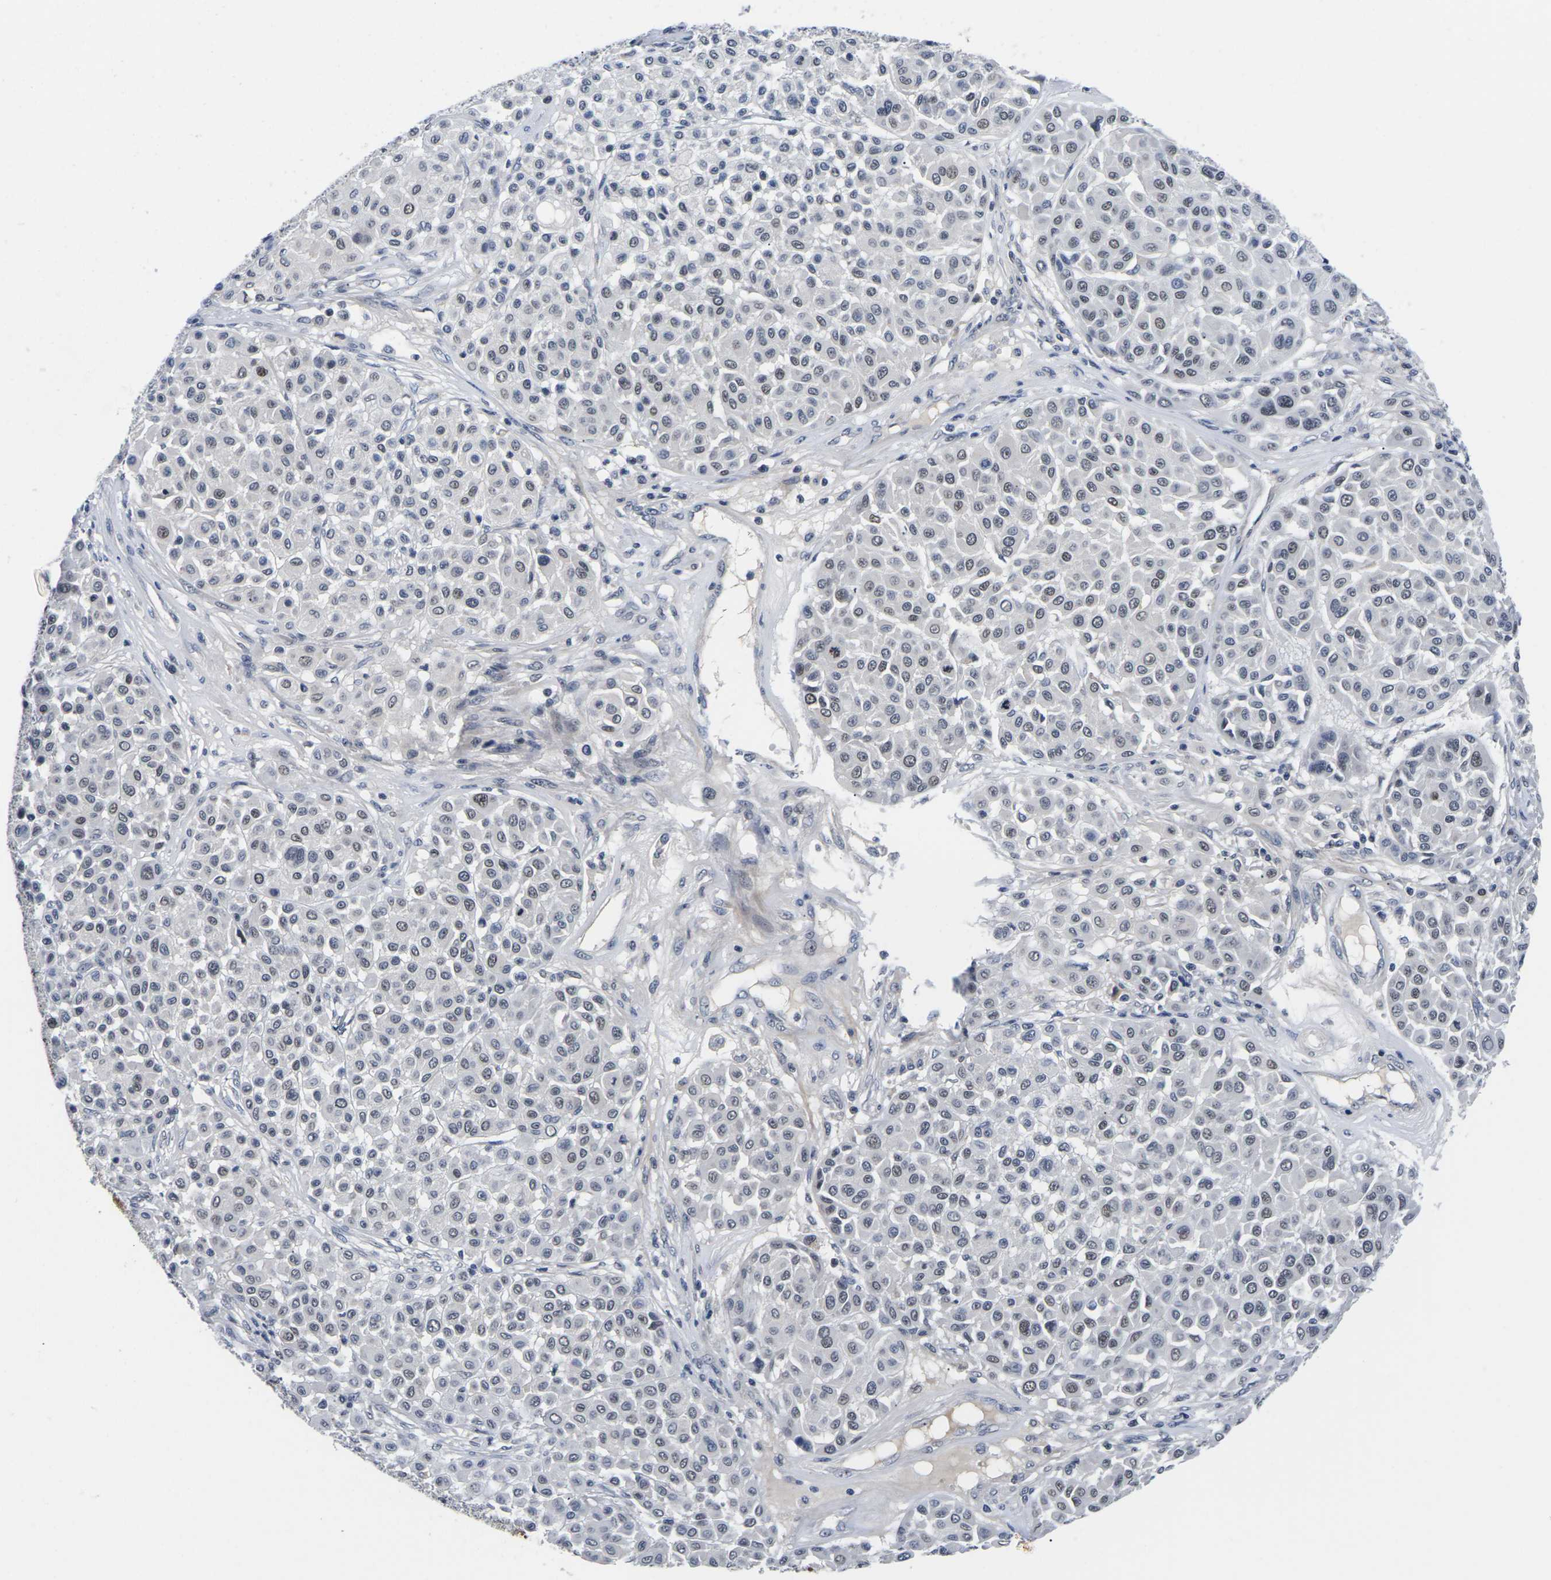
{"staining": {"intensity": "negative", "quantity": "none", "location": "none"}, "tissue": "melanoma", "cell_type": "Tumor cells", "image_type": "cancer", "snomed": [{"axis": "morphology", "description": "Malignant melanoma, Metastatic site"}, {"axis": "topography", "description": "Soft tissue"}], "caption": "DAB (3,3'-diaminobenzidine) immunohistochemical staining of melanoma demonstrates no significant positivity in tumor cells.", "gene": "ST6GAL2", "patient": {"sex": "male", "age": 41}}